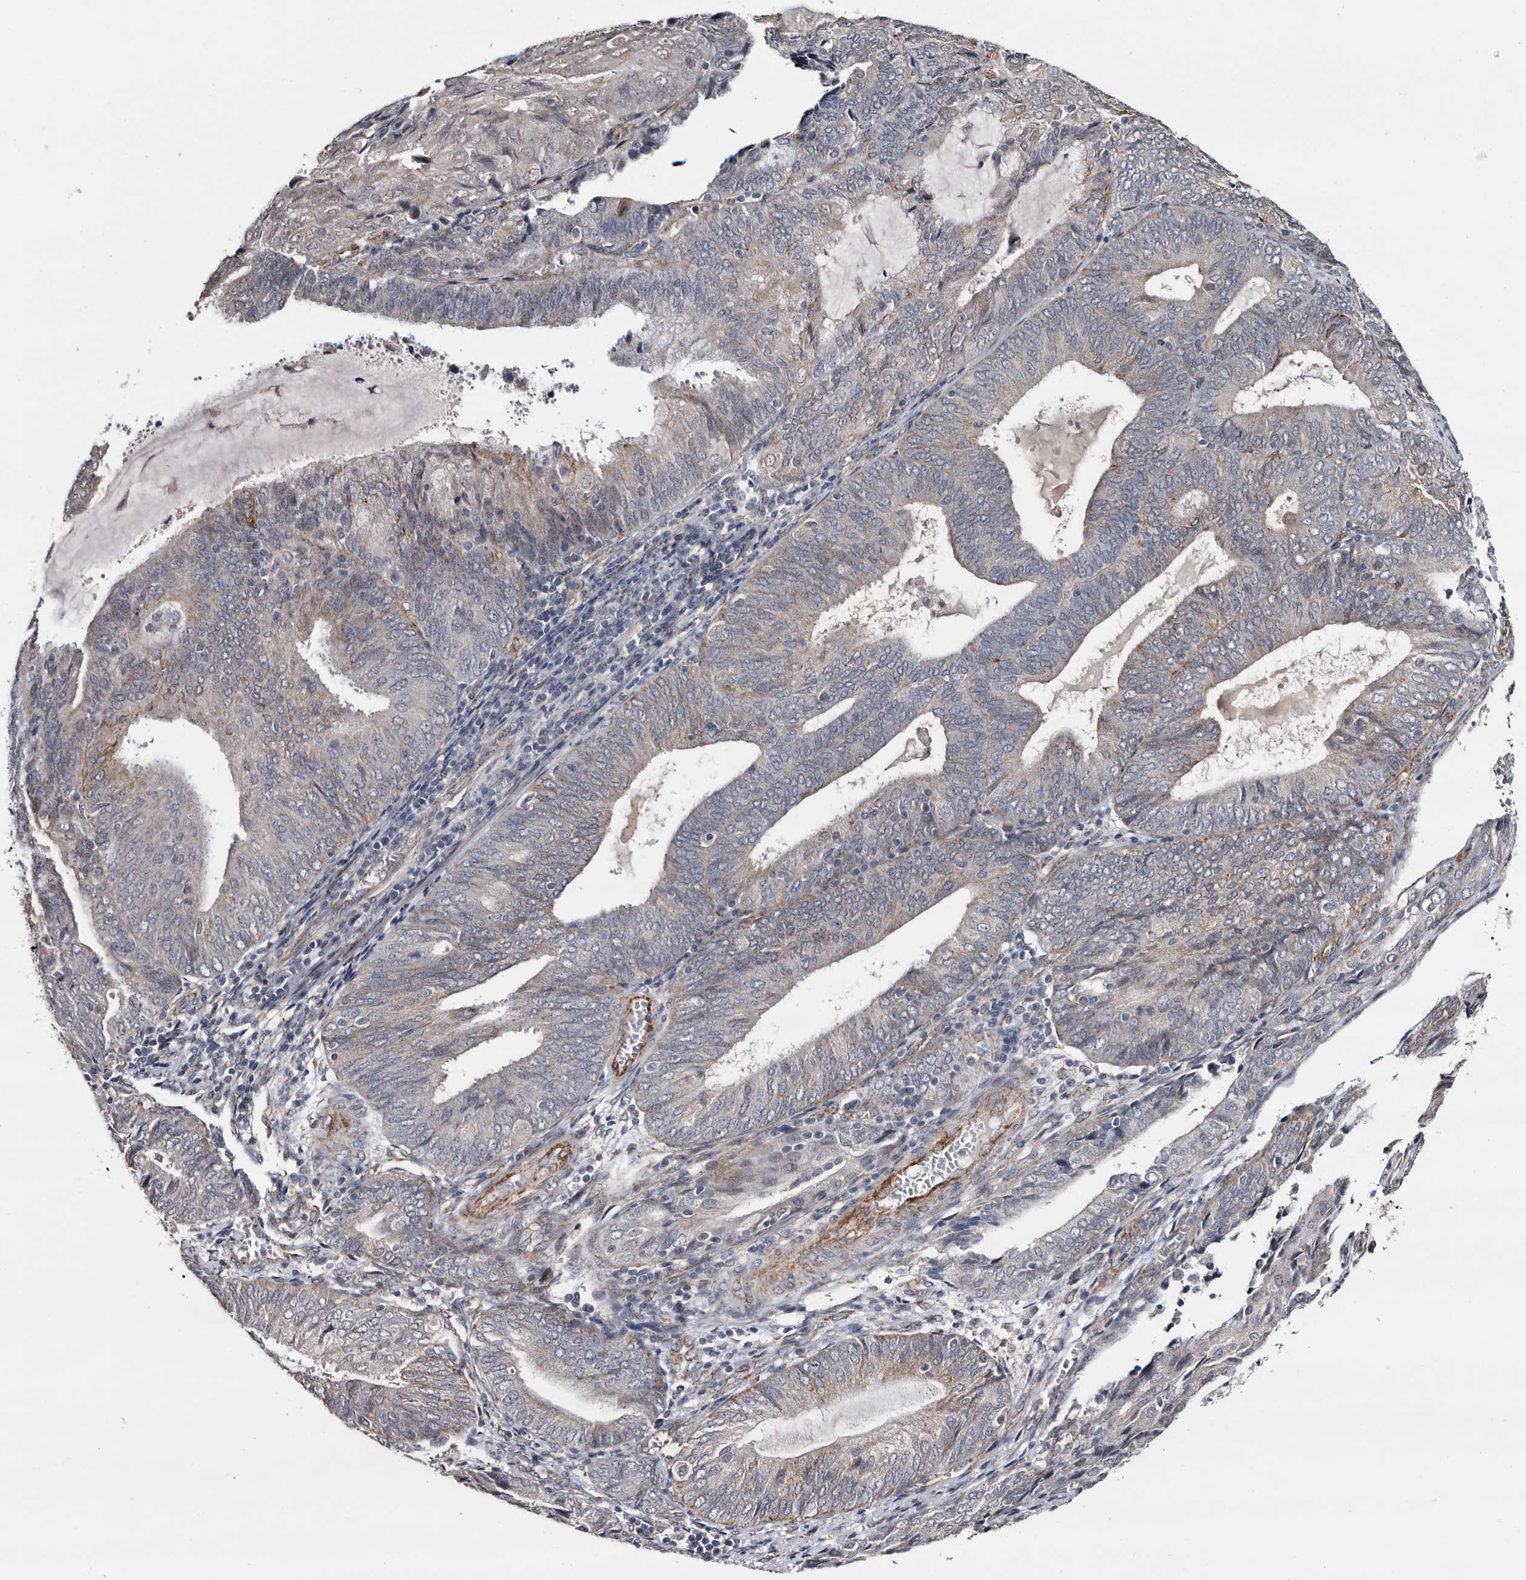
{"staining": {"intensity": "negative", "quantity": "none", "location": "none"}, "tissue": "endometrial cancer", "cell_type": "Tumor cells", "image_type": "cancer", "snomed": [{"axis": "morphology", "description": "Adenocarcinoma, NOS"}, {"axis": "topography", "description": "Endometrium"}], "caption": "There is no significant expression in tumor cells of endometrial cancer (adenocarcinoma).", "gene": "ARMCX2", "patient": {"sex": "female", "age": 81}}